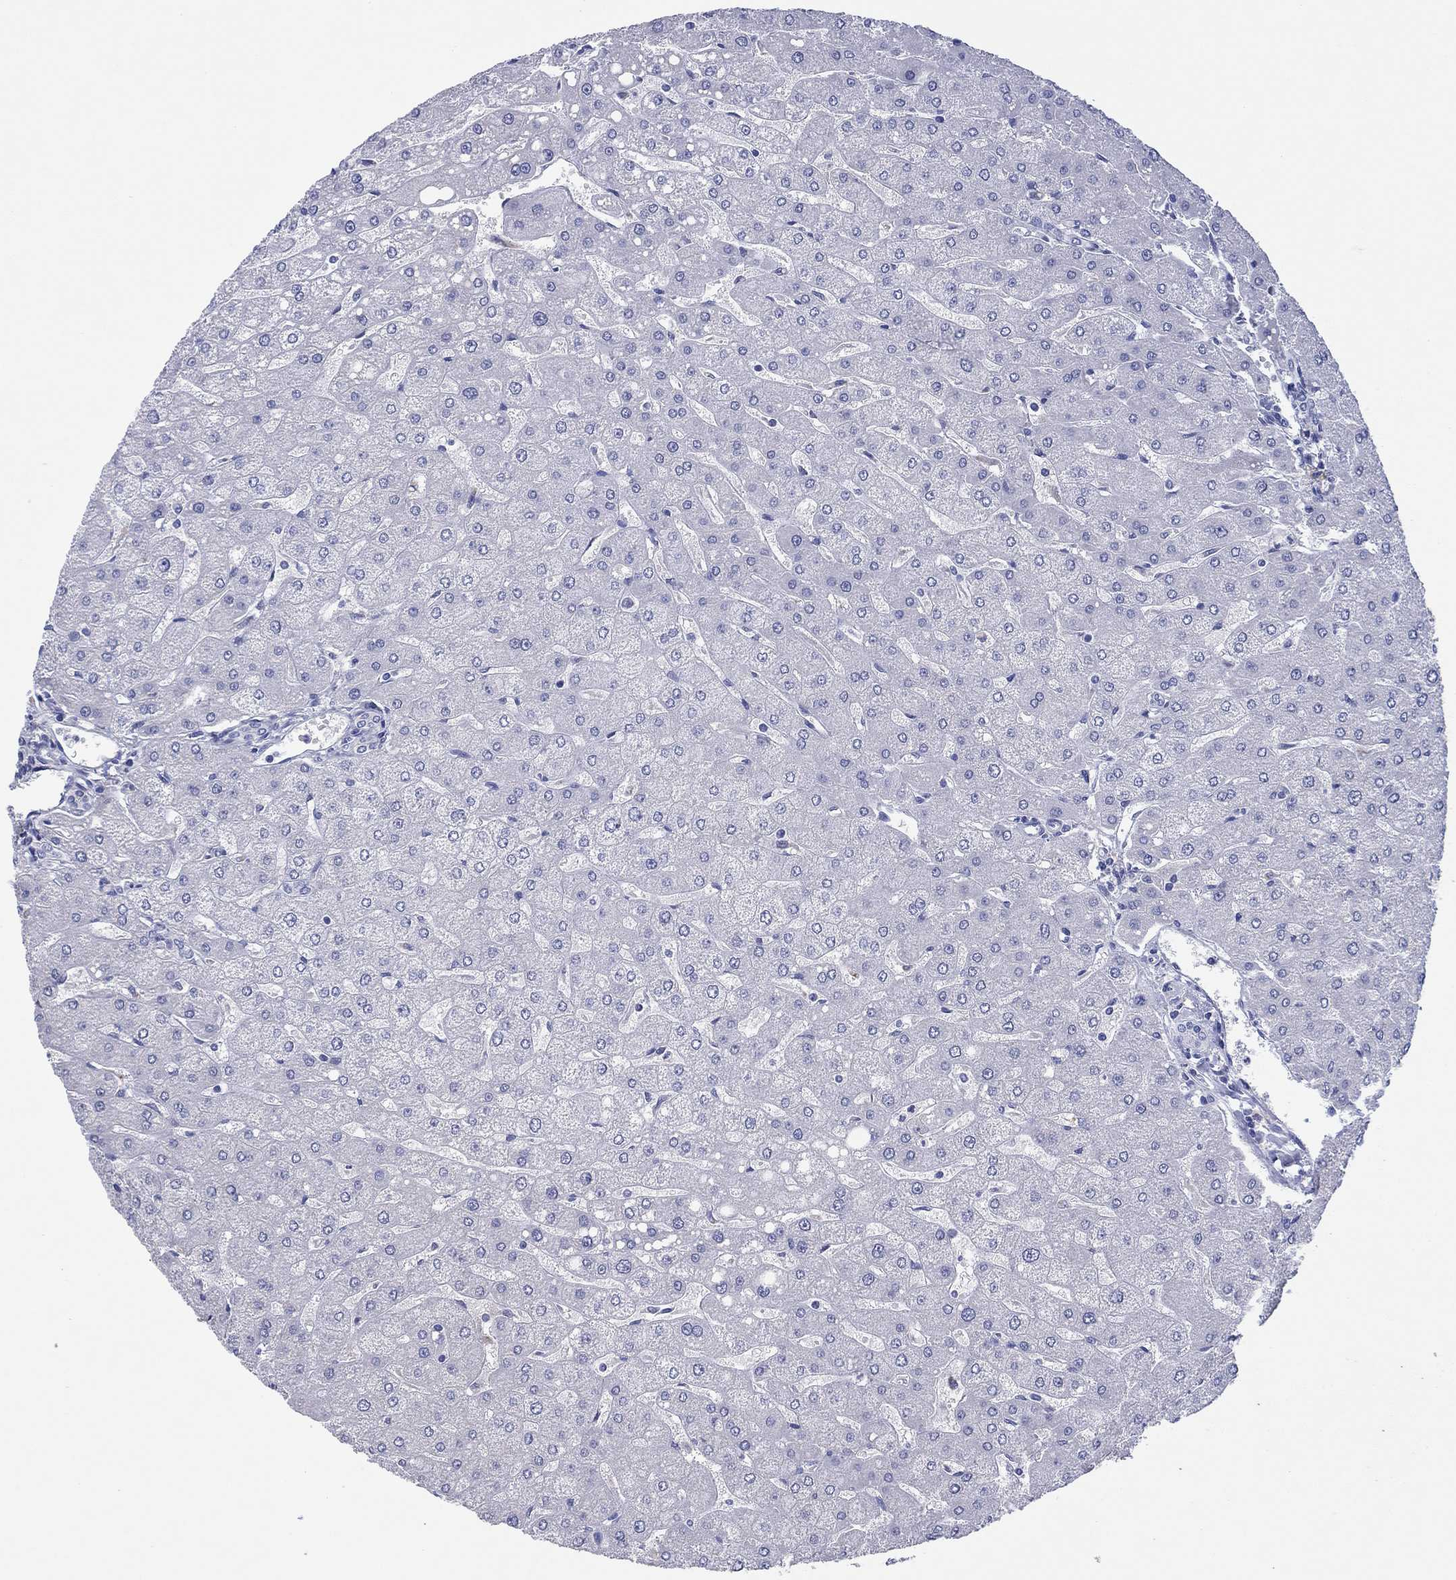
{"staining": {"intensity": "negative", "quantity": "none", "location": "none"}, "tissue": "liver", "cell_type": "Cholangiocytes", "image_type": "normal", "snomed": [{"axis": "morphology", "description": "Normal tissue, NOS"}, {"axis": "topography", "description": "Liver"}], "caption": "Immunohistochemical staining of unremarkable human liver exhibits no significant positivity in cholangiocytes. The staining was performed using DAB to visualize the protein expression in brown, while the nuclei were stained in blue with hematoxylin (Magnification: 20x).", "gene": "HDC", "patient": {"sex": "male", "age": 67}}